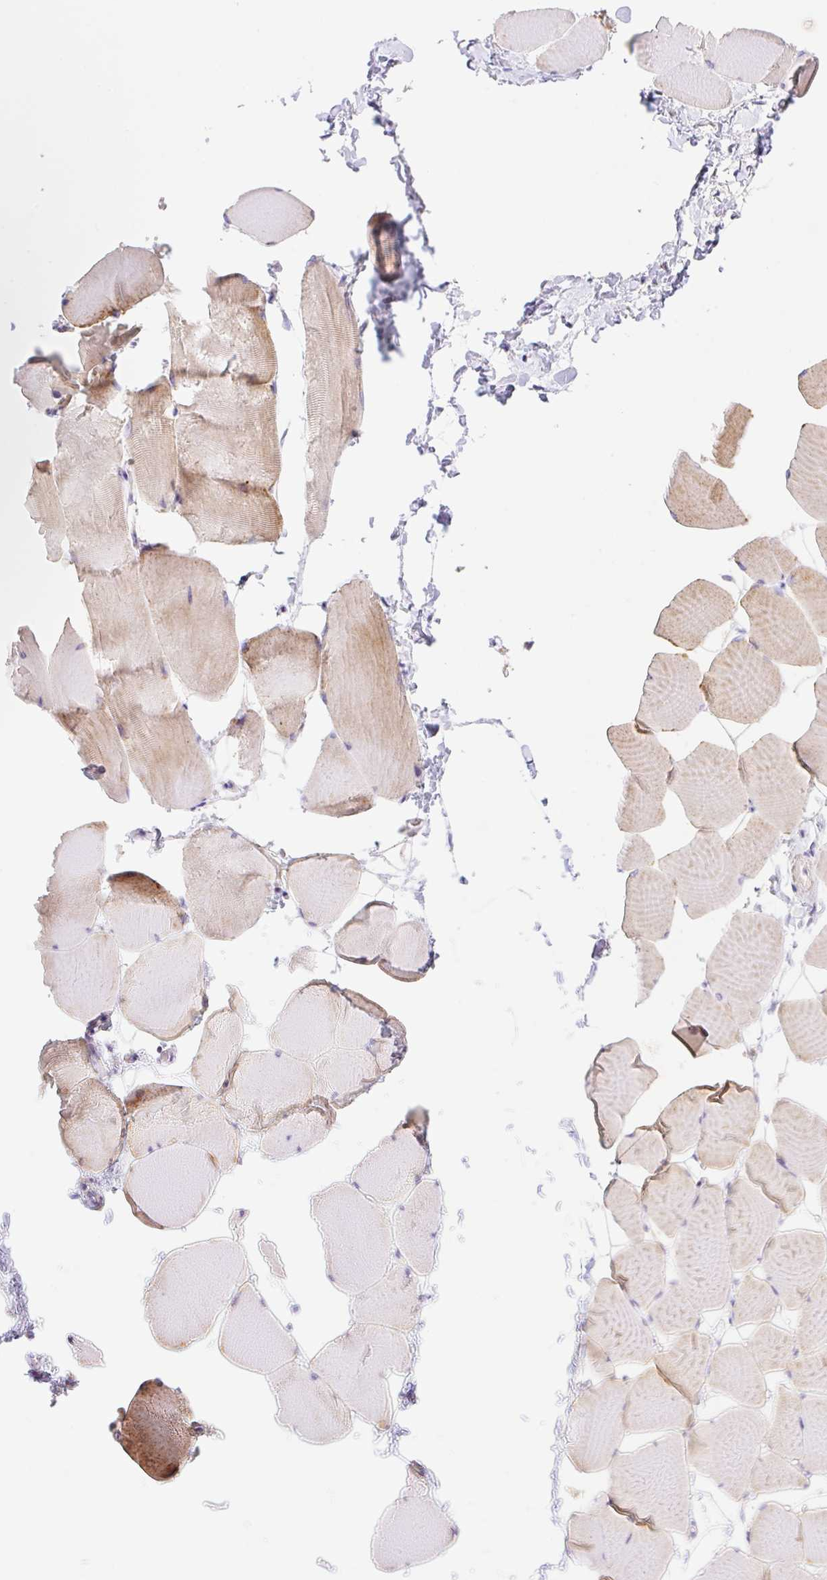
{"staining": {"intensity": "moderate", "quantity": "25%-75%", "location": "cytoplasmic/membranous"}, "tissue": "skeletal muscle", "cell_type": "Myocytes", "image_type": "normal", "snomed": [{"axis": "morphology", "description": "Normal tissue, NOS"}, {"axis": "topography", "description": "Skeletal muscle"}], "caption": "DAB immunohistochemical staining of unremarkable human skeletal muscle shows moderate cytoplasmic/membranous protein staining in about 25%-75% of myocytes.", "gene": "ETNK2", "patient": {"sex": "male", "age": 25}}